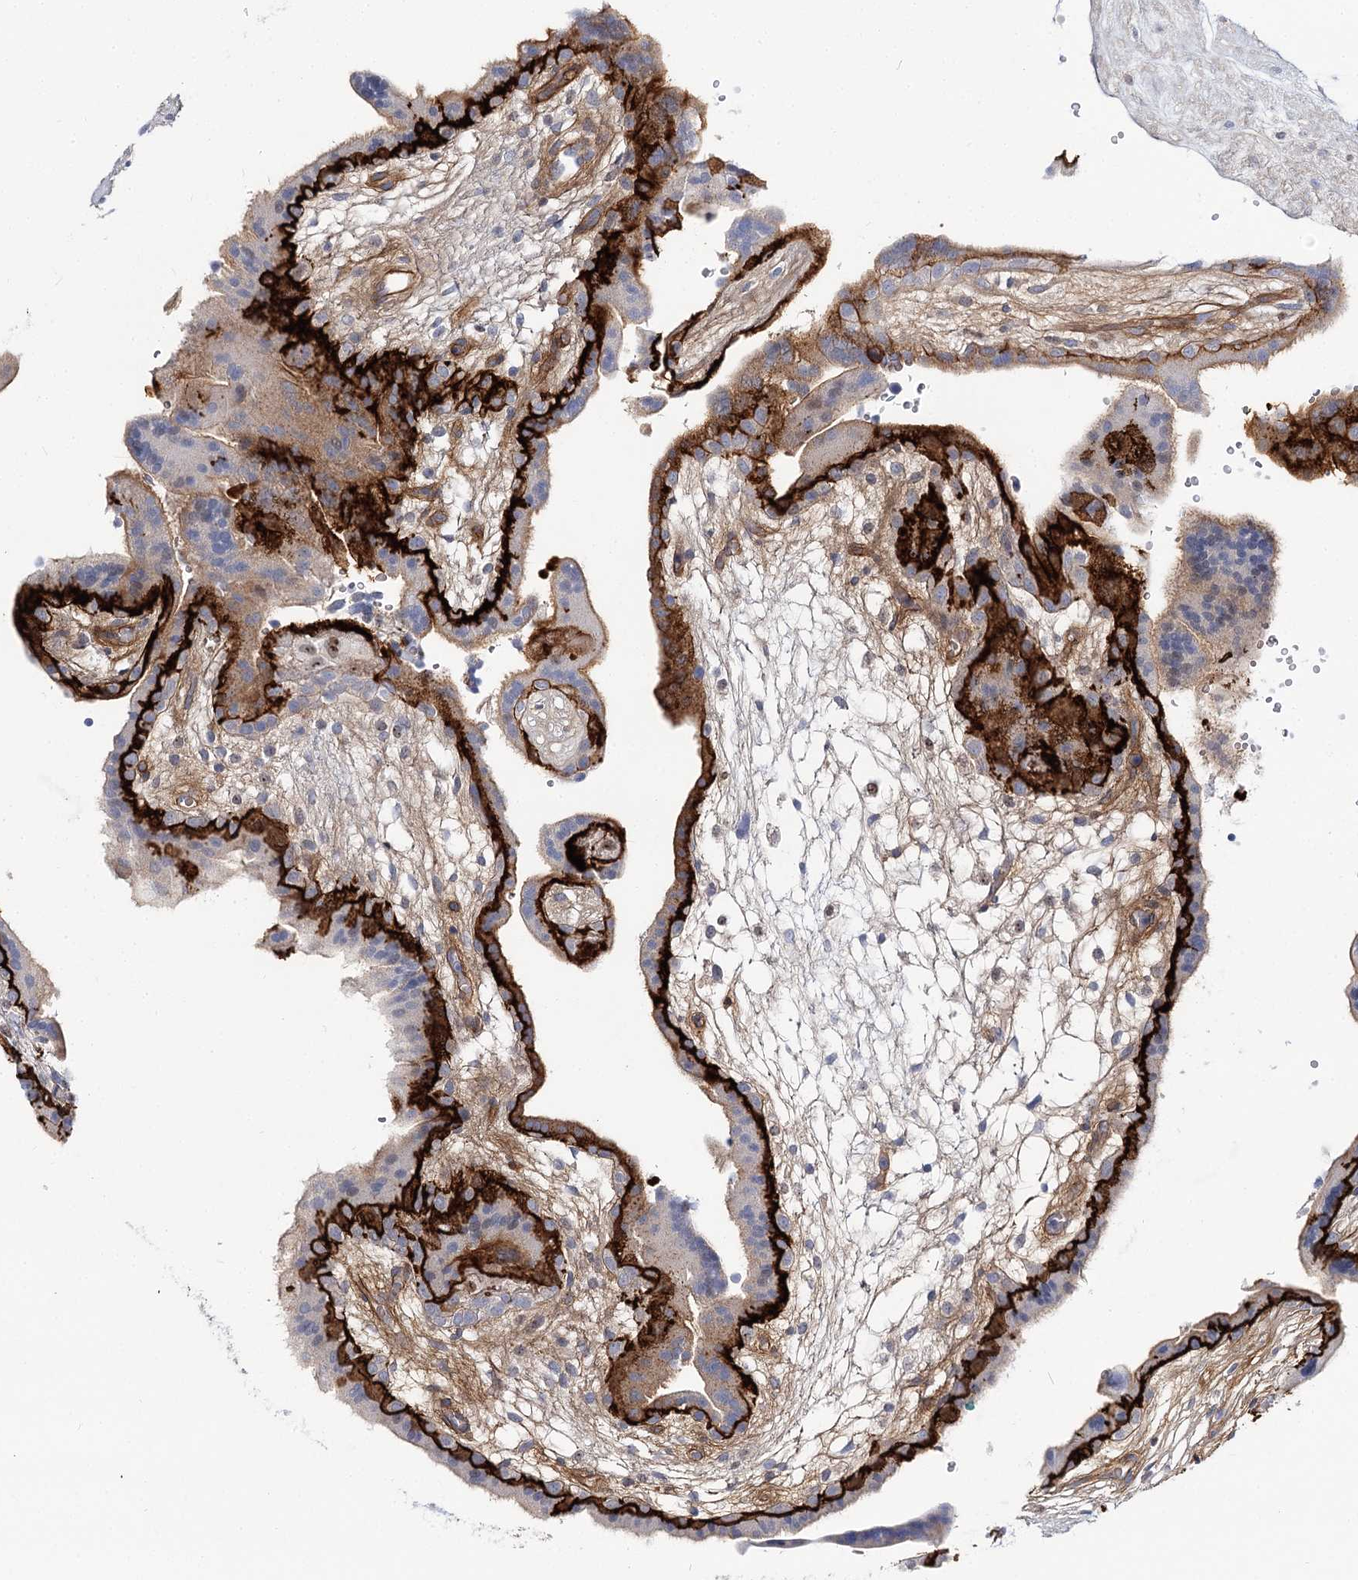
{"staining": {"intensity": "strong", "quantity": "25%-75%", "location": "cytoplasmic/membranous"}, "tissue": "placenta", "cell_type": "Trophoblastic cells", "image_type": "normal", "snomed": [{"axis": "morphology", "description": "Normal tissue, NOS"}, {"axis": "topography", "description": "Placenta"}], "caption": "Approximately 25%-75% of trophoblastic cells in normal placenta display strong cytoplasmic/membranous protein positivity as visualized by brown immunohistochemical staining.", "gene": "C11orf52", "patient": {"sex": "female", "age": 18}}